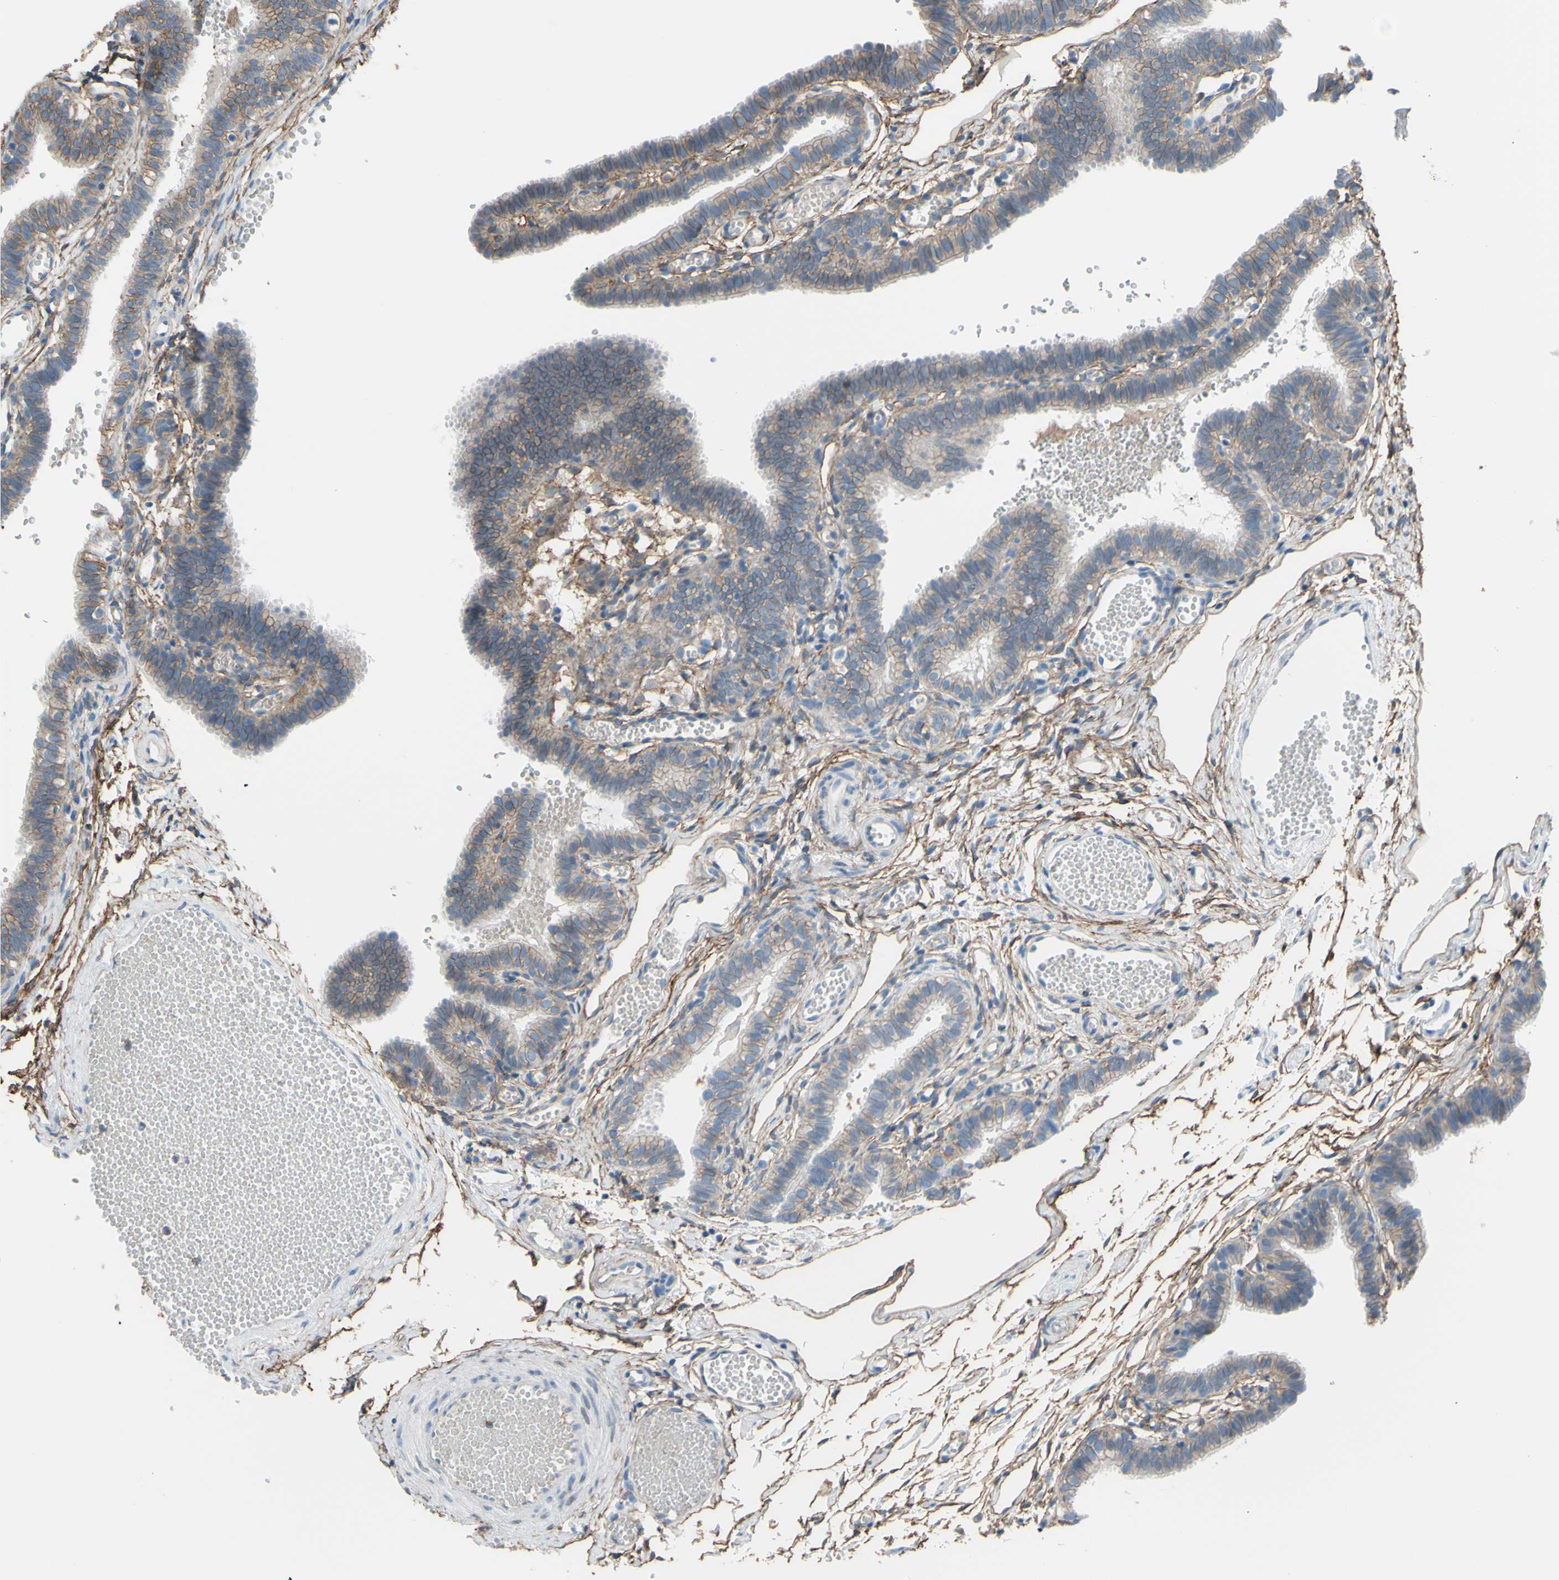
{"staining": {"intensity": "weak", "quantity": ">75%", "location": "cytoplasmic/membranous"}, "tissue": "fallopian tube", "cell_type": "Glandular cells", "image_type": "normal", "snomed": [{"axis": "morphology", "description": "Normal tissue, NOS"}, {"axis": "topography", "description": "Fallopian tube"}, {"axis": "topography", "description": "Placenta"}], "caption": "The micrograph exhibits immunohistochemical staining of unremarkable fallopian tube. There is weak cytoplasmic/membranous positivity is seen in about >75% of glandular cells.", "gene": "ADD1", "patient": {"sex": "female", "age": 34}}